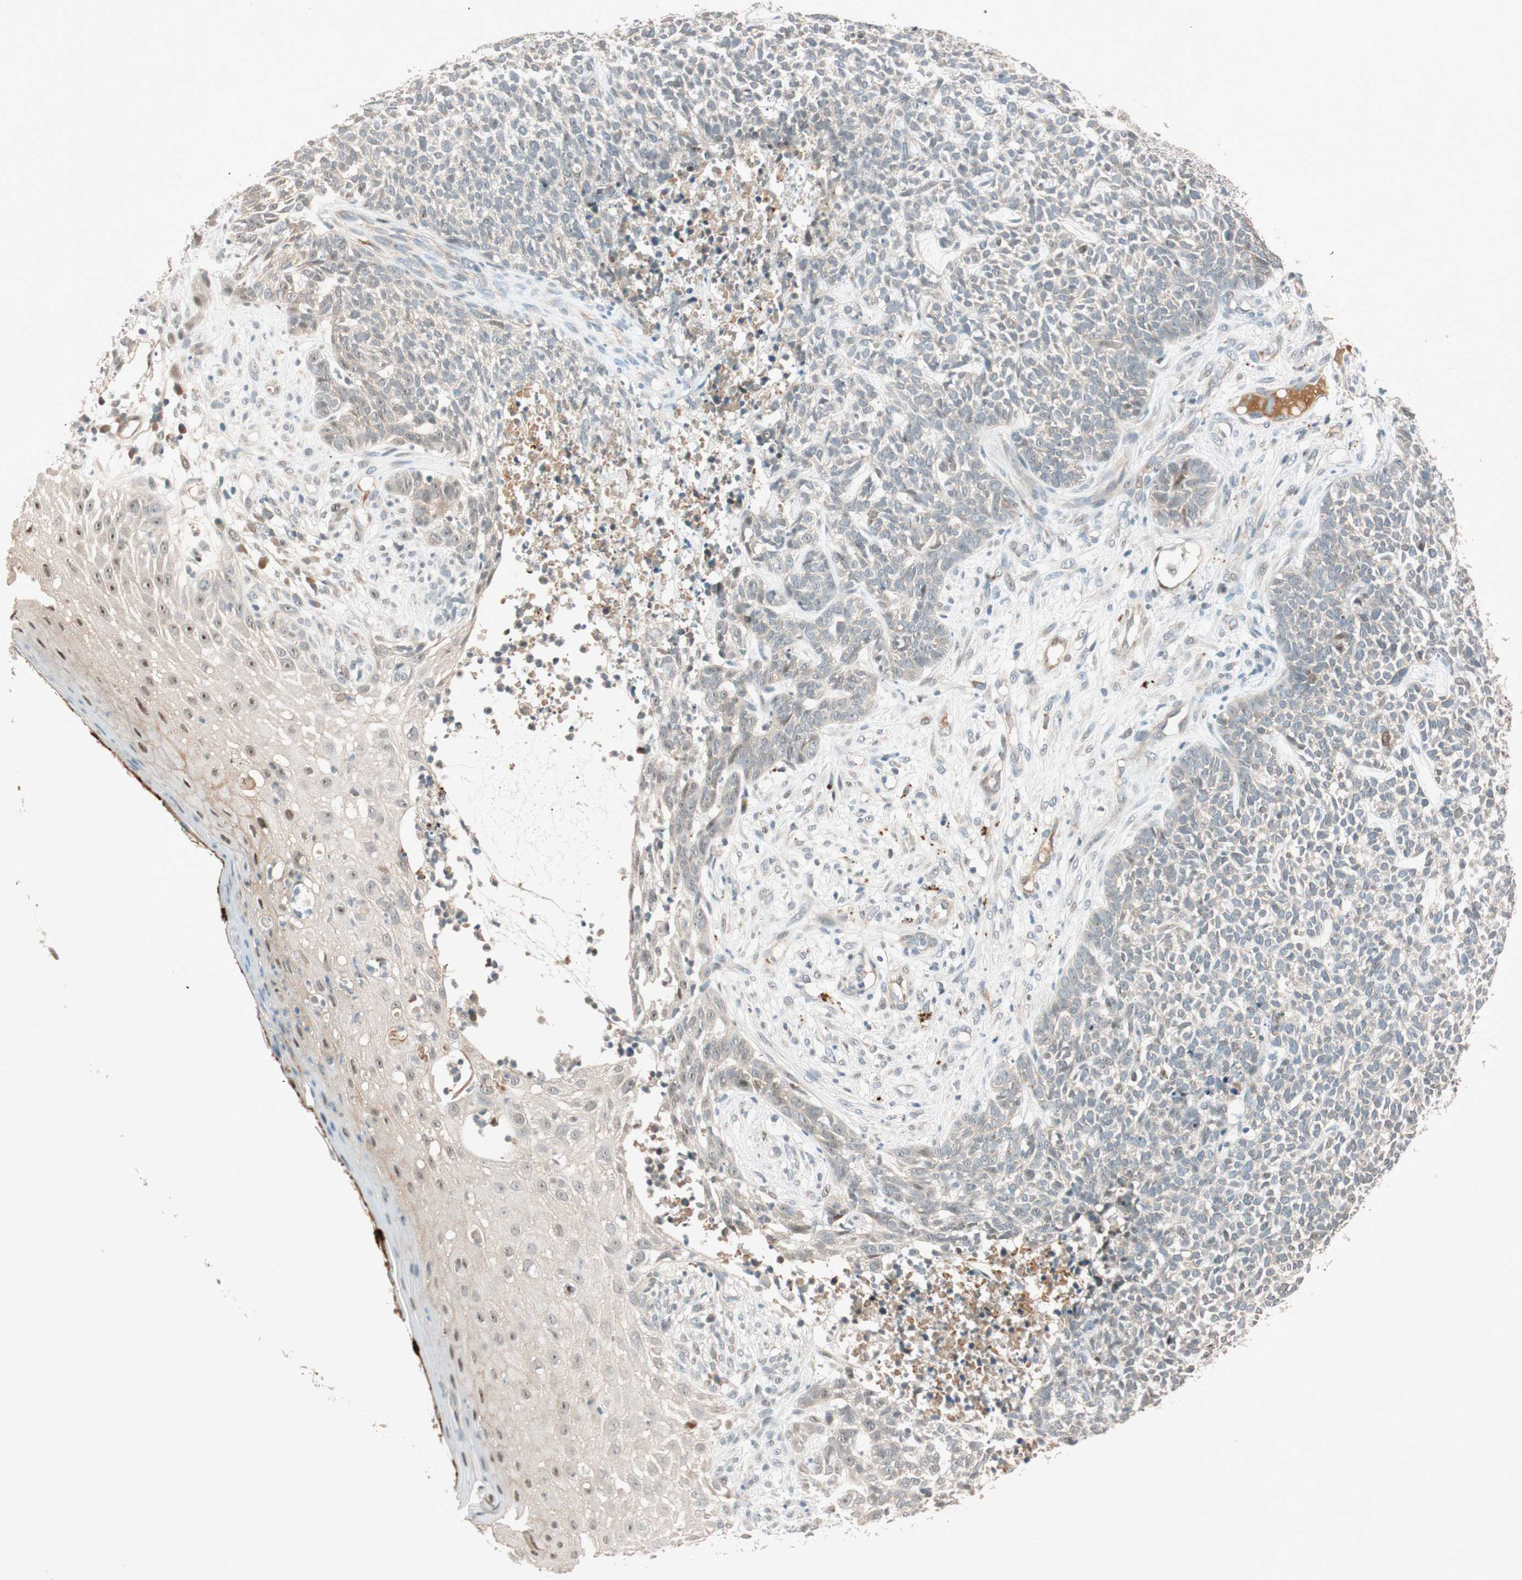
{"staining": {"intensity": "negative", "quantity": "none", "location": "none"}, "tissue": "skin cancer", "cell_type": "Tumor cells", "image_type": "cancer", "snomed": [{"axis": "morphology", "description": "Basal cell carcinoma"}, {"axis": "topography", "description": "Skin"}], "caption": "Immunohistochemical staining of basal cell carcinoma (skin) exhibits no significant staining in tumor cells.", "gene": "EPHA6", "patient": {"sex": "female", "age": 84}}